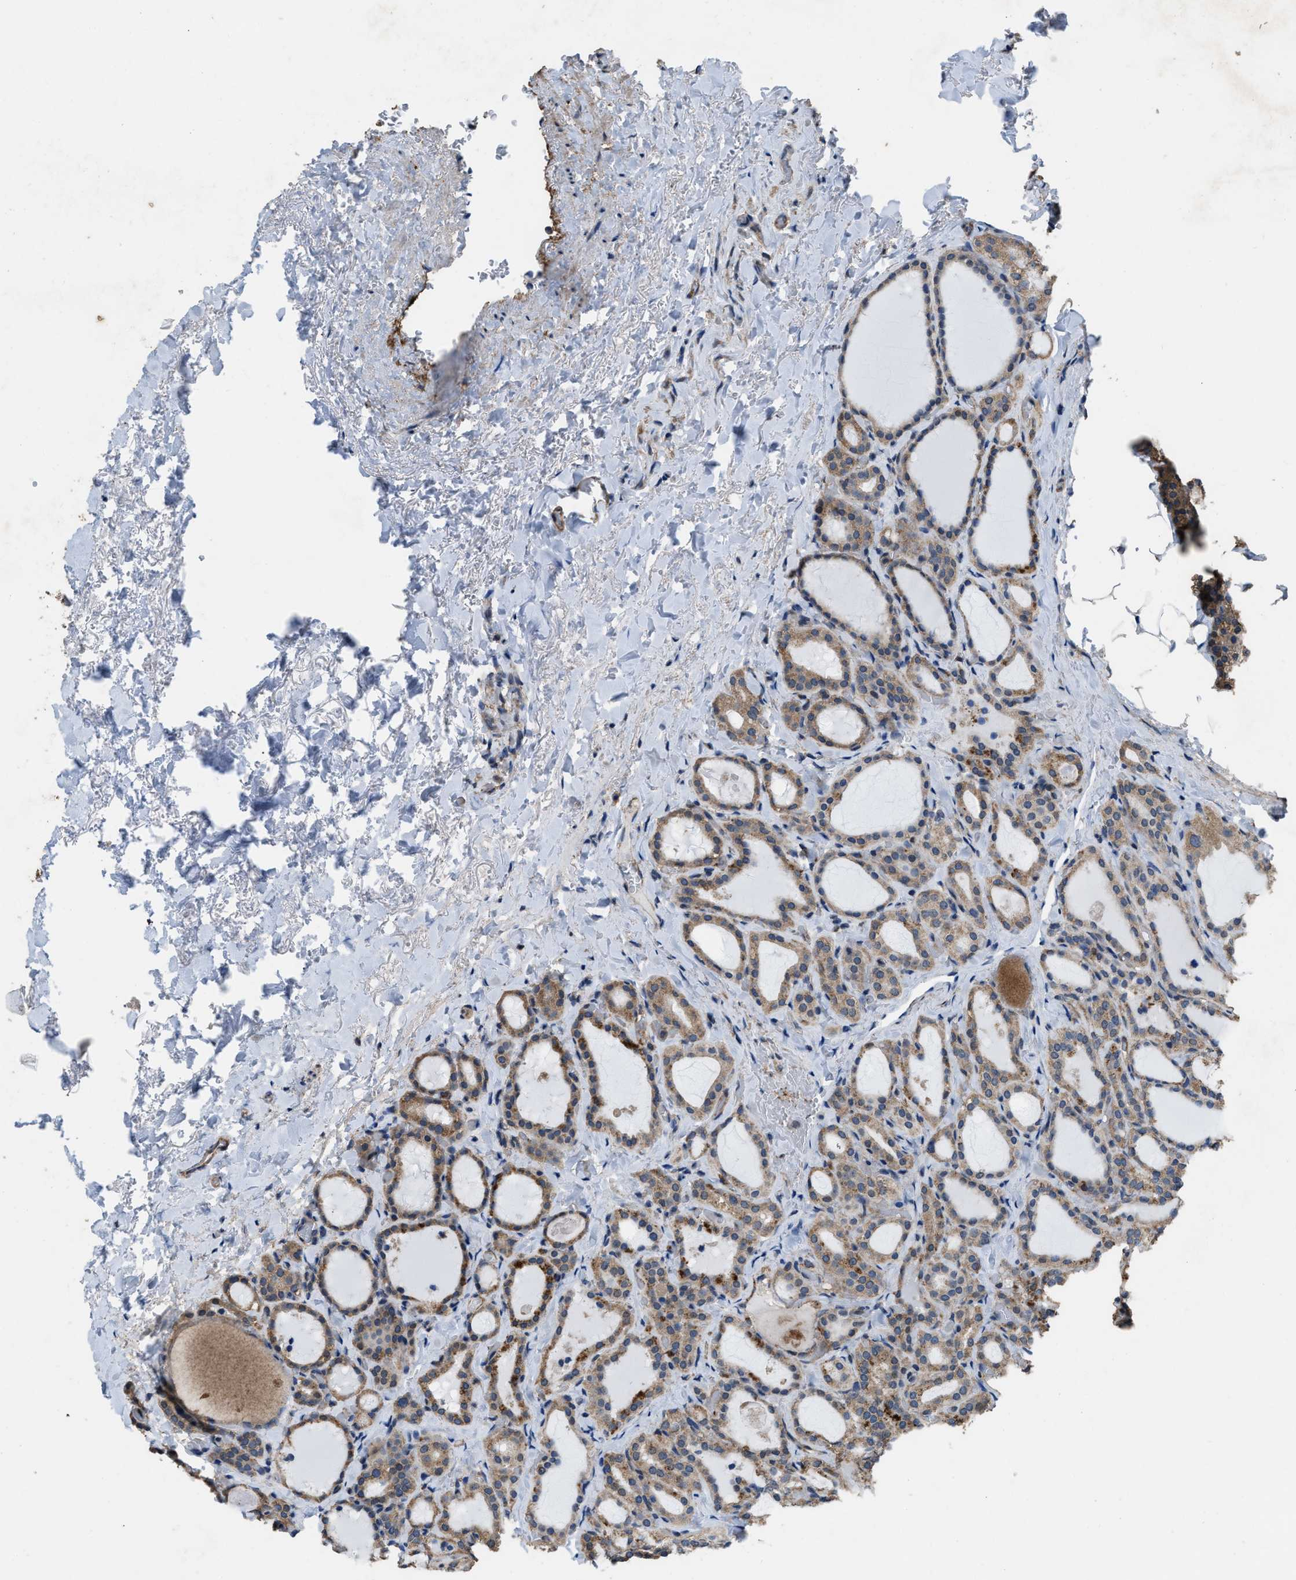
{"staining": {"intensity": "moderate", "quantity": ">75%", "location": "cytoplasmic/membranous"}, "tissue": "parathyroid gland", "cell_type": "Glandular cells", "image_type": "normal", "snomed": [{"axis": "morphology", "description": "Normal tissue, NOS"}, {"axis": "morphology", "description": "Adenoma, NOS"}, {"axis": "topography", "description": "Parathyroid gland"}], "caption": "Immunohistochemical staining of benign human parathyroid gland exhibits >75% levels of moderate cytoplasmic/membranous protein staining in about >75% of glandular cells. (IHC, brightfield microscopy, high magnification).", "gene": "ARL6", "patient": {"sex": "female", "age": 58}}